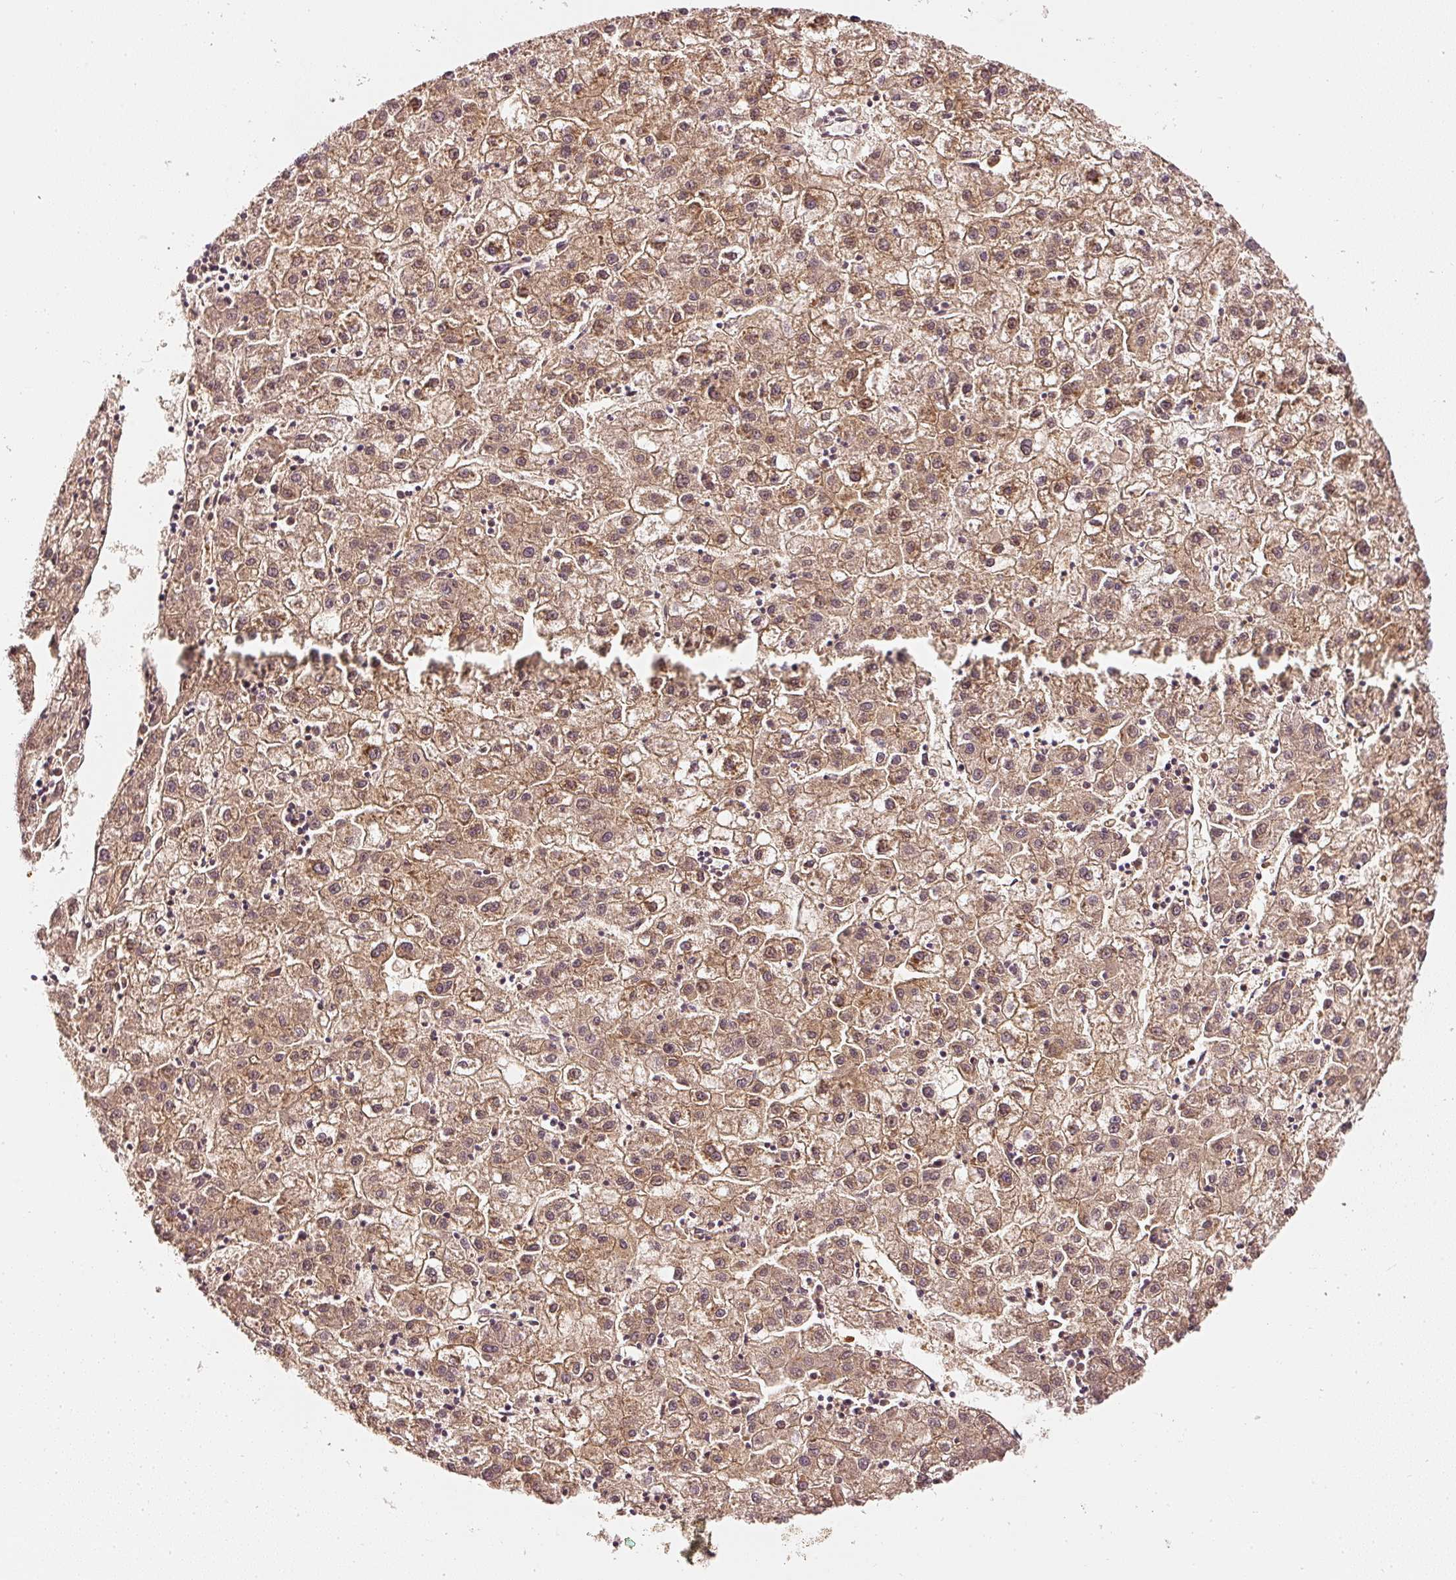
{"staining": {"intensity": "moderate", "quantity": ">75%", "location": "cytoplasmic/membranous,nuclear"}, "tissue": "liver cancer", "cell_type": "Tumor cells", "image_type": "cancer", "snomed": [{"axis": "morphology", "description": "Carcinoma, Hepatocellular, NOS"}, {"axis": "topography", "description": "Liver"}], "caption": "A histopathology image showing moderate cytoplasmic/membranous and nuclear expression in about >75% of tumor cells in liver cancer (hepatocellular carcinoma), as visualized by brown immunohistochemical staining.", "gene": "ASMTL", "patient": {"sex": "male", "age": 72}}